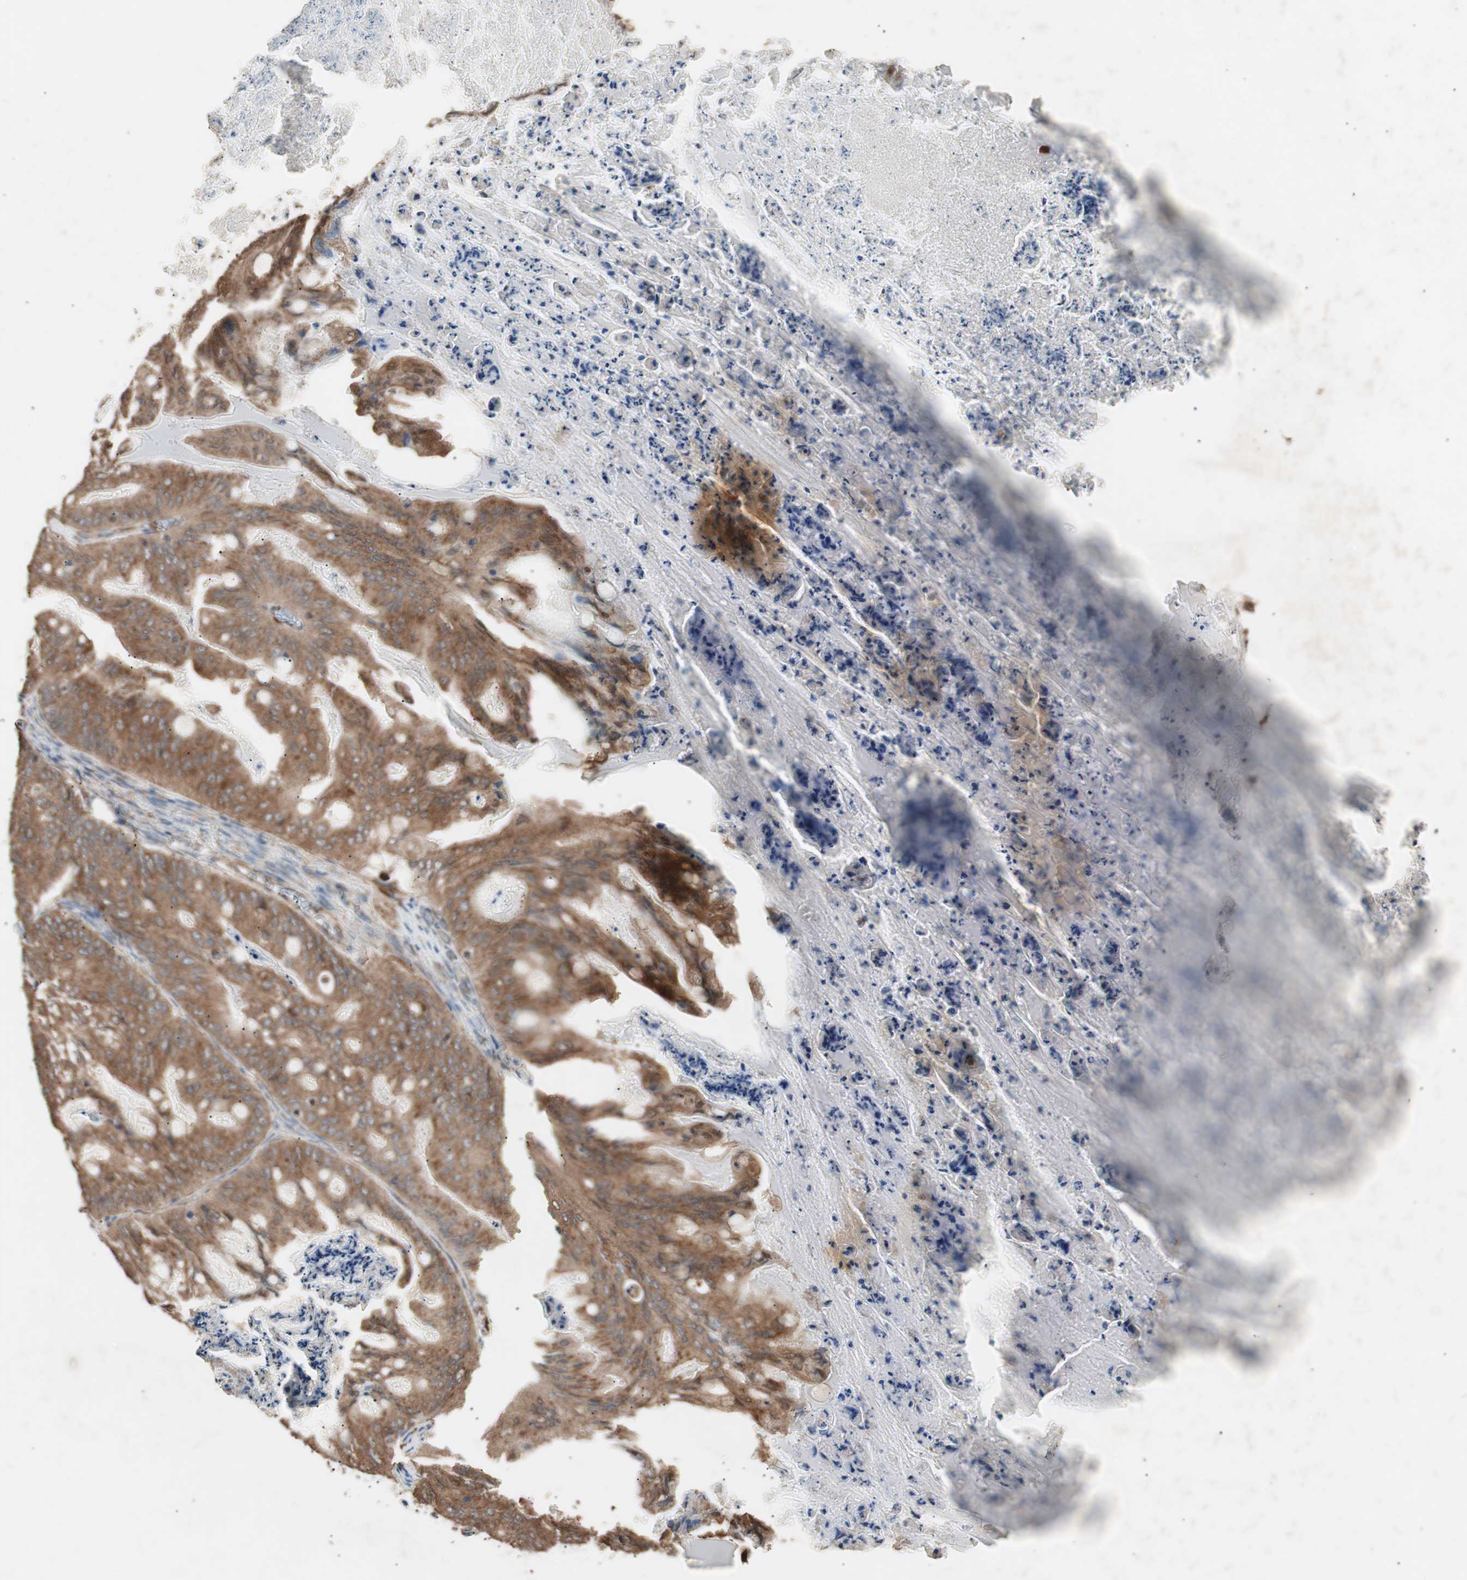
{"staining": {"intensity": "moderate", "quantity": ">75%", "location": "cytoplasmic/membranous"}, "tissue": "ovarian cancer", "cell_type": "Tumor cells", "image_type": "cancer", "snomed": [{"axis": "morphology", "description": "Cystadenocarcinoma, mucinous, NOS"}, {"axis": "topography", "description": "Ovary"}], "caption": "This histopathology image displays IHC staining of human ovarian cancer (mucinous cystadenocarcinoma), with medium moderate cytoplasmic/membranous expression in approximately >75% of tumor cells.", "gene": "LZTS1", "patient": {"sex": "female", "age": 36}}